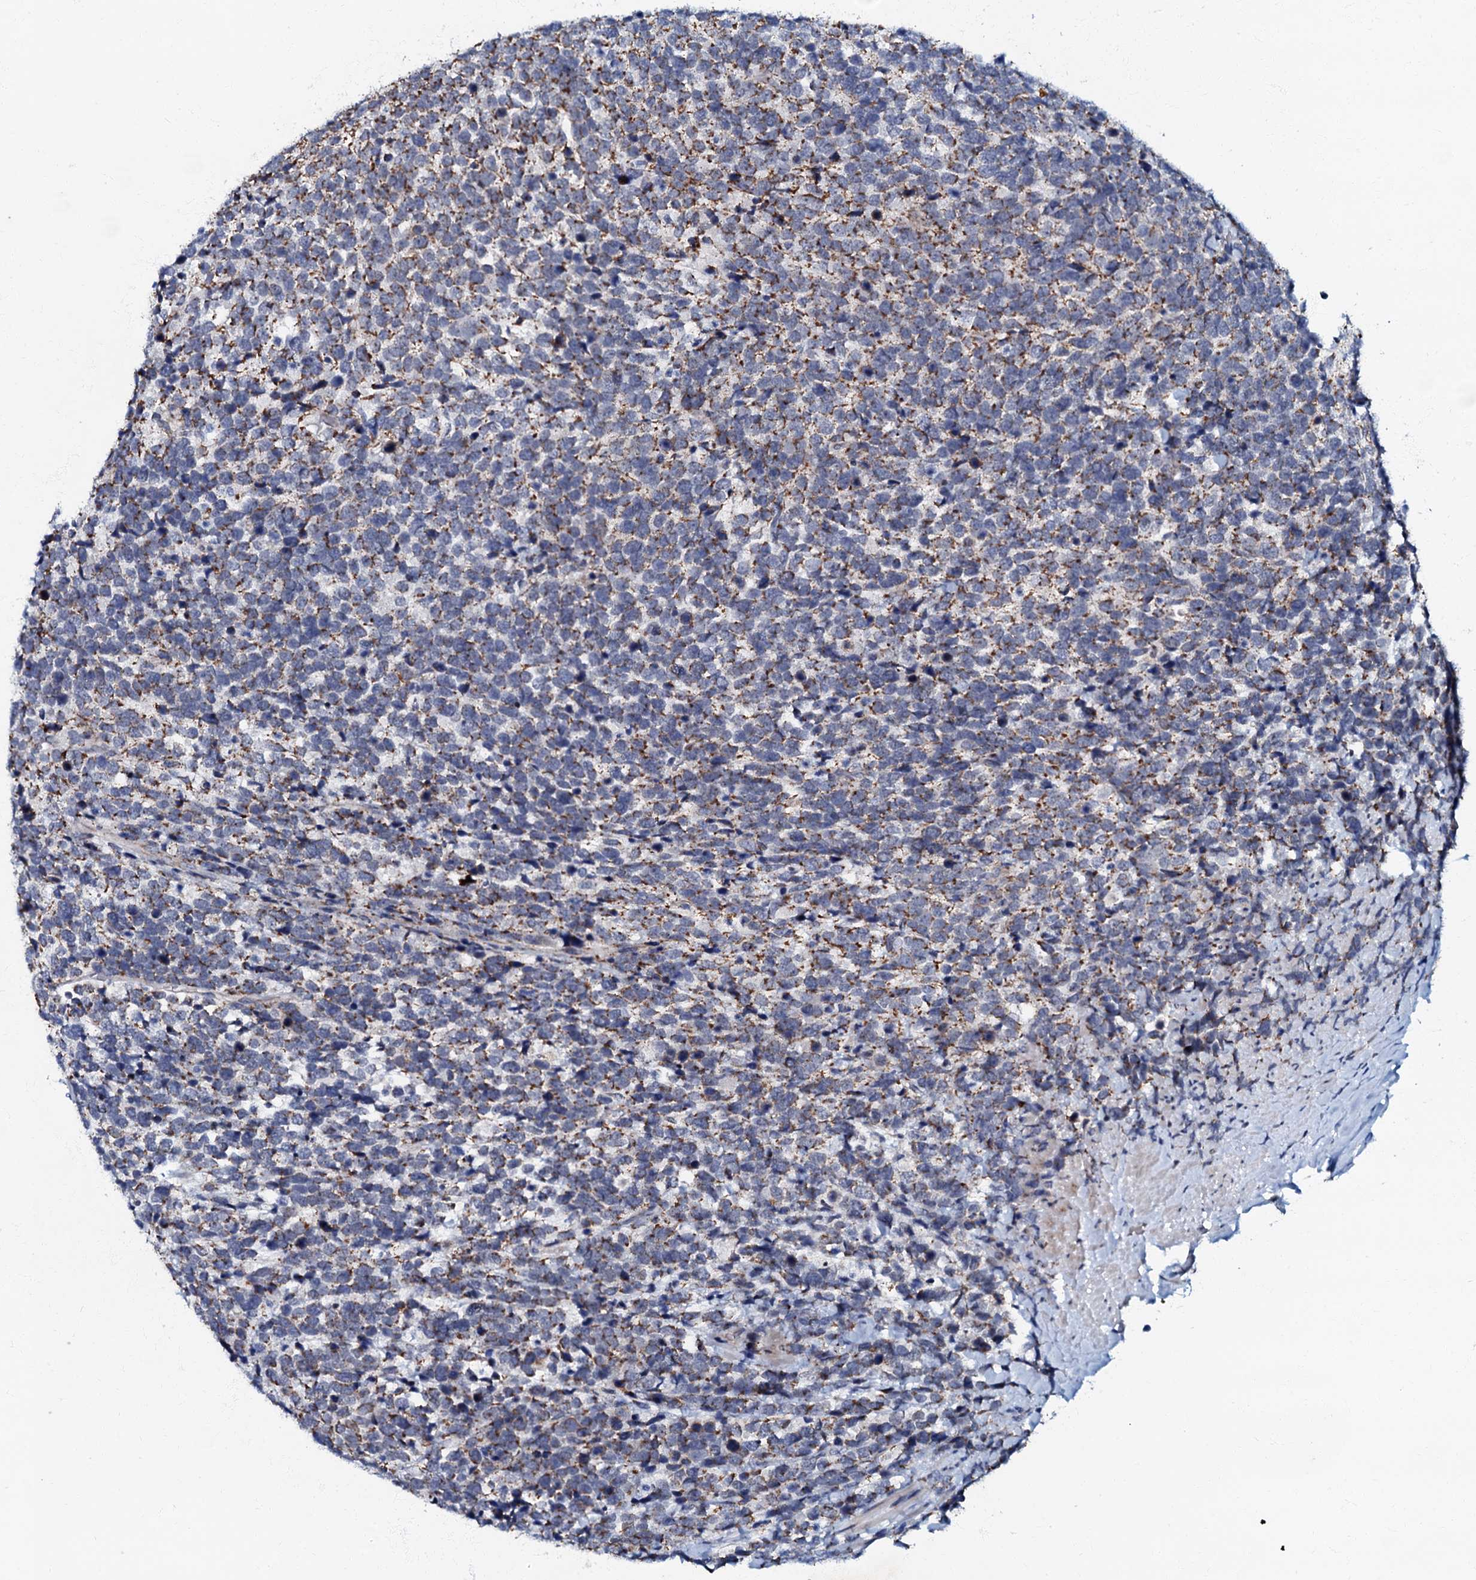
{"staining": {"intensity": "moderate", "quantity": ">75%", "location": "cytoplasmic/membranous"}, "tissue": "urothelial cancer", "cell_type": "Tumor cells", "image_type": "cancer", "snomed": [{"axis": "morphology", "description": "Urothelial carcinoma, High grade"}, {"axis": "topography", "description": "Urinary bladder"}], "caption": "High-grade urothelial carcinoma was stained to show a protein in brown. There is medium levels of moderate cytoplasmic/membranous expression in approximately >75% of tumor cells.", "gene": "MRPL51", "patient": {"sex": "female", "age": 82}}